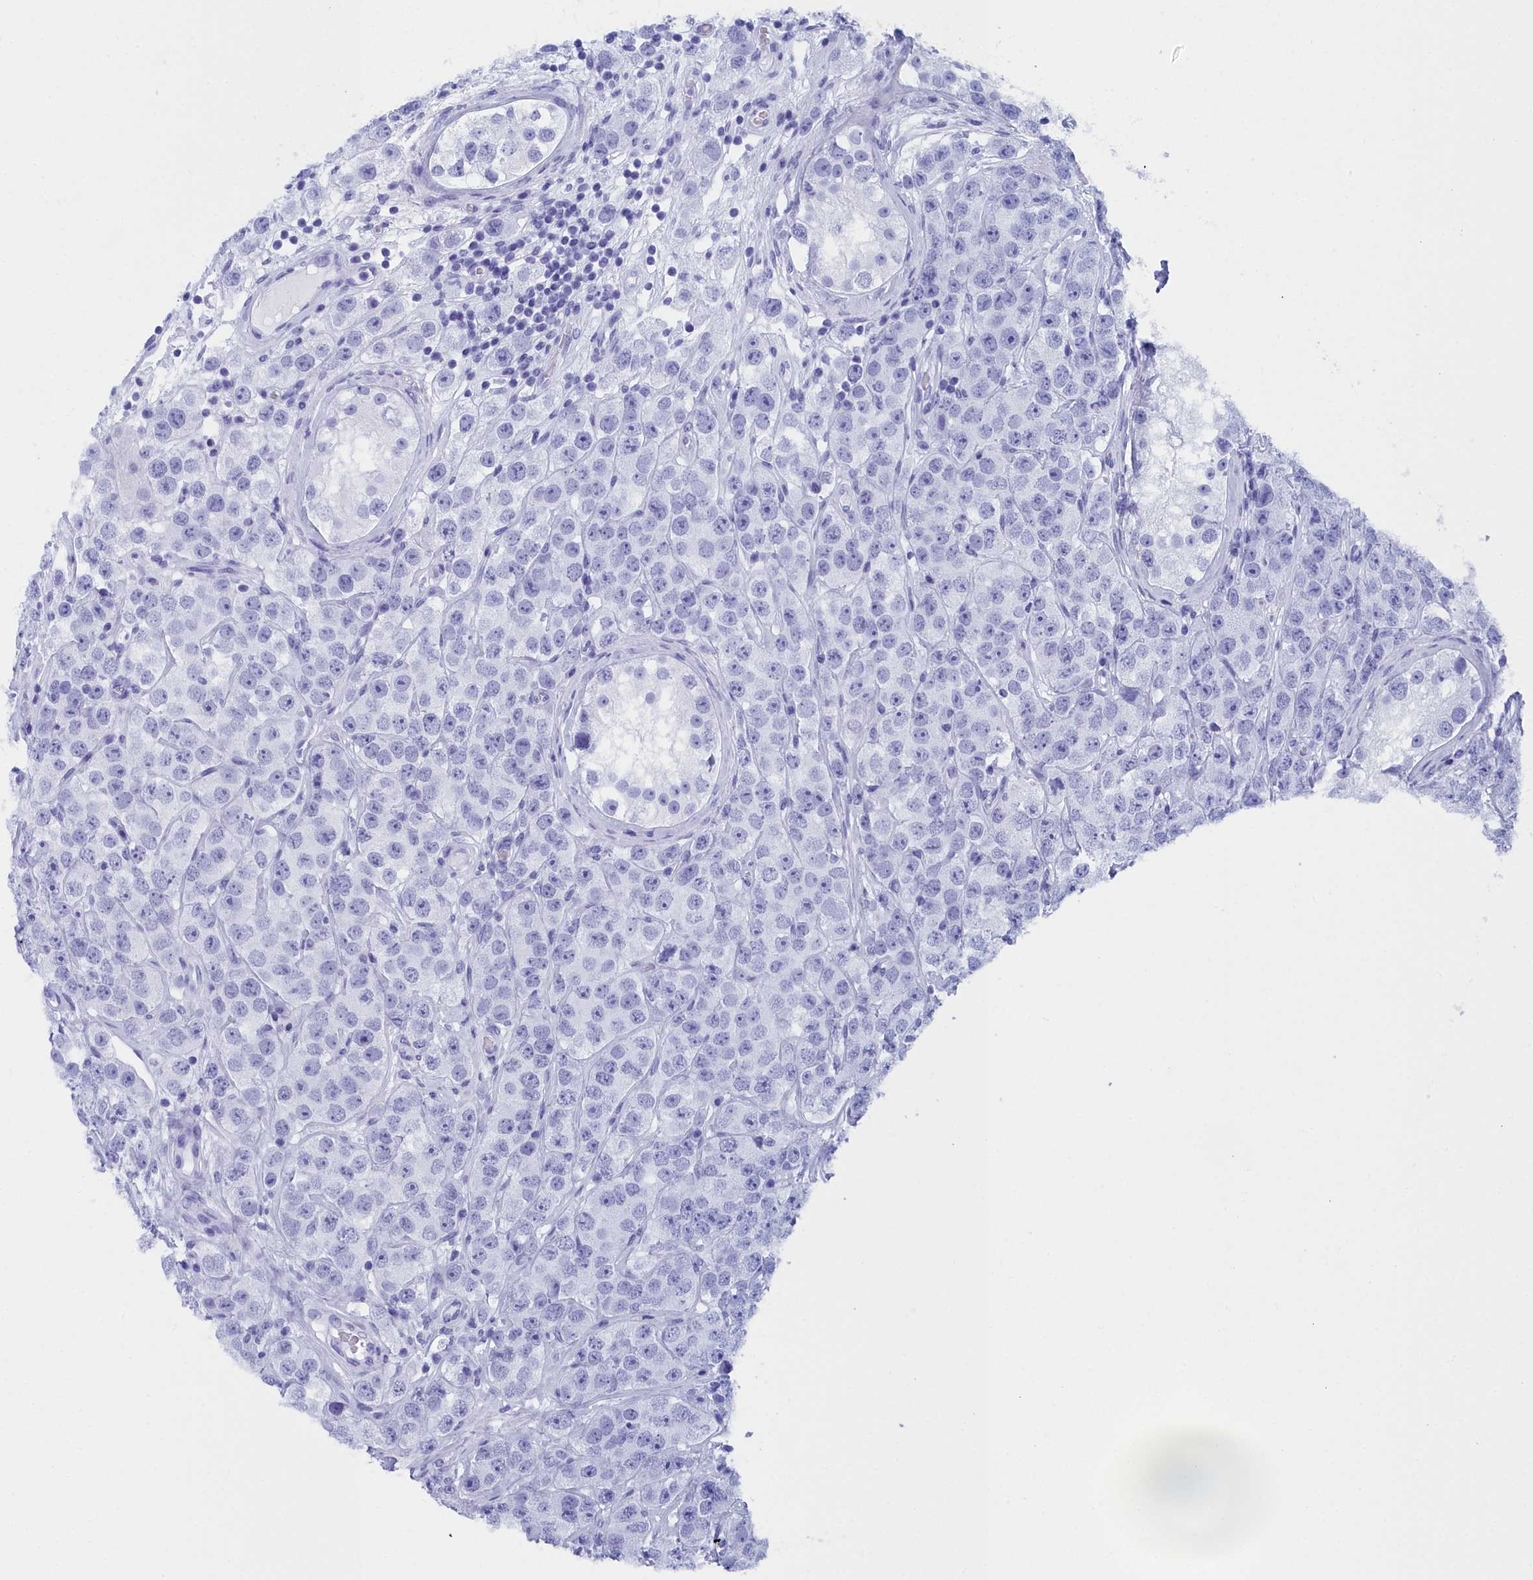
{"staining": {"intensity": "weak", "quantity": "<25%", "location": "nuclear"}, "tissue": "testis cancer", "cell_type": "Tumor cells", "image_type": "cancer", "snomed": [{"axis": "morphology", "description": "Seminoma, NOS"}, {"axis": "topography", "description": "Testis"}], "caption": "DAB immunohistochemical staining of seminoma (testis) displays no significant staining in tumor cells.", "gene": "CCDC97", "patient": {"sex": "male", "age": 28}}